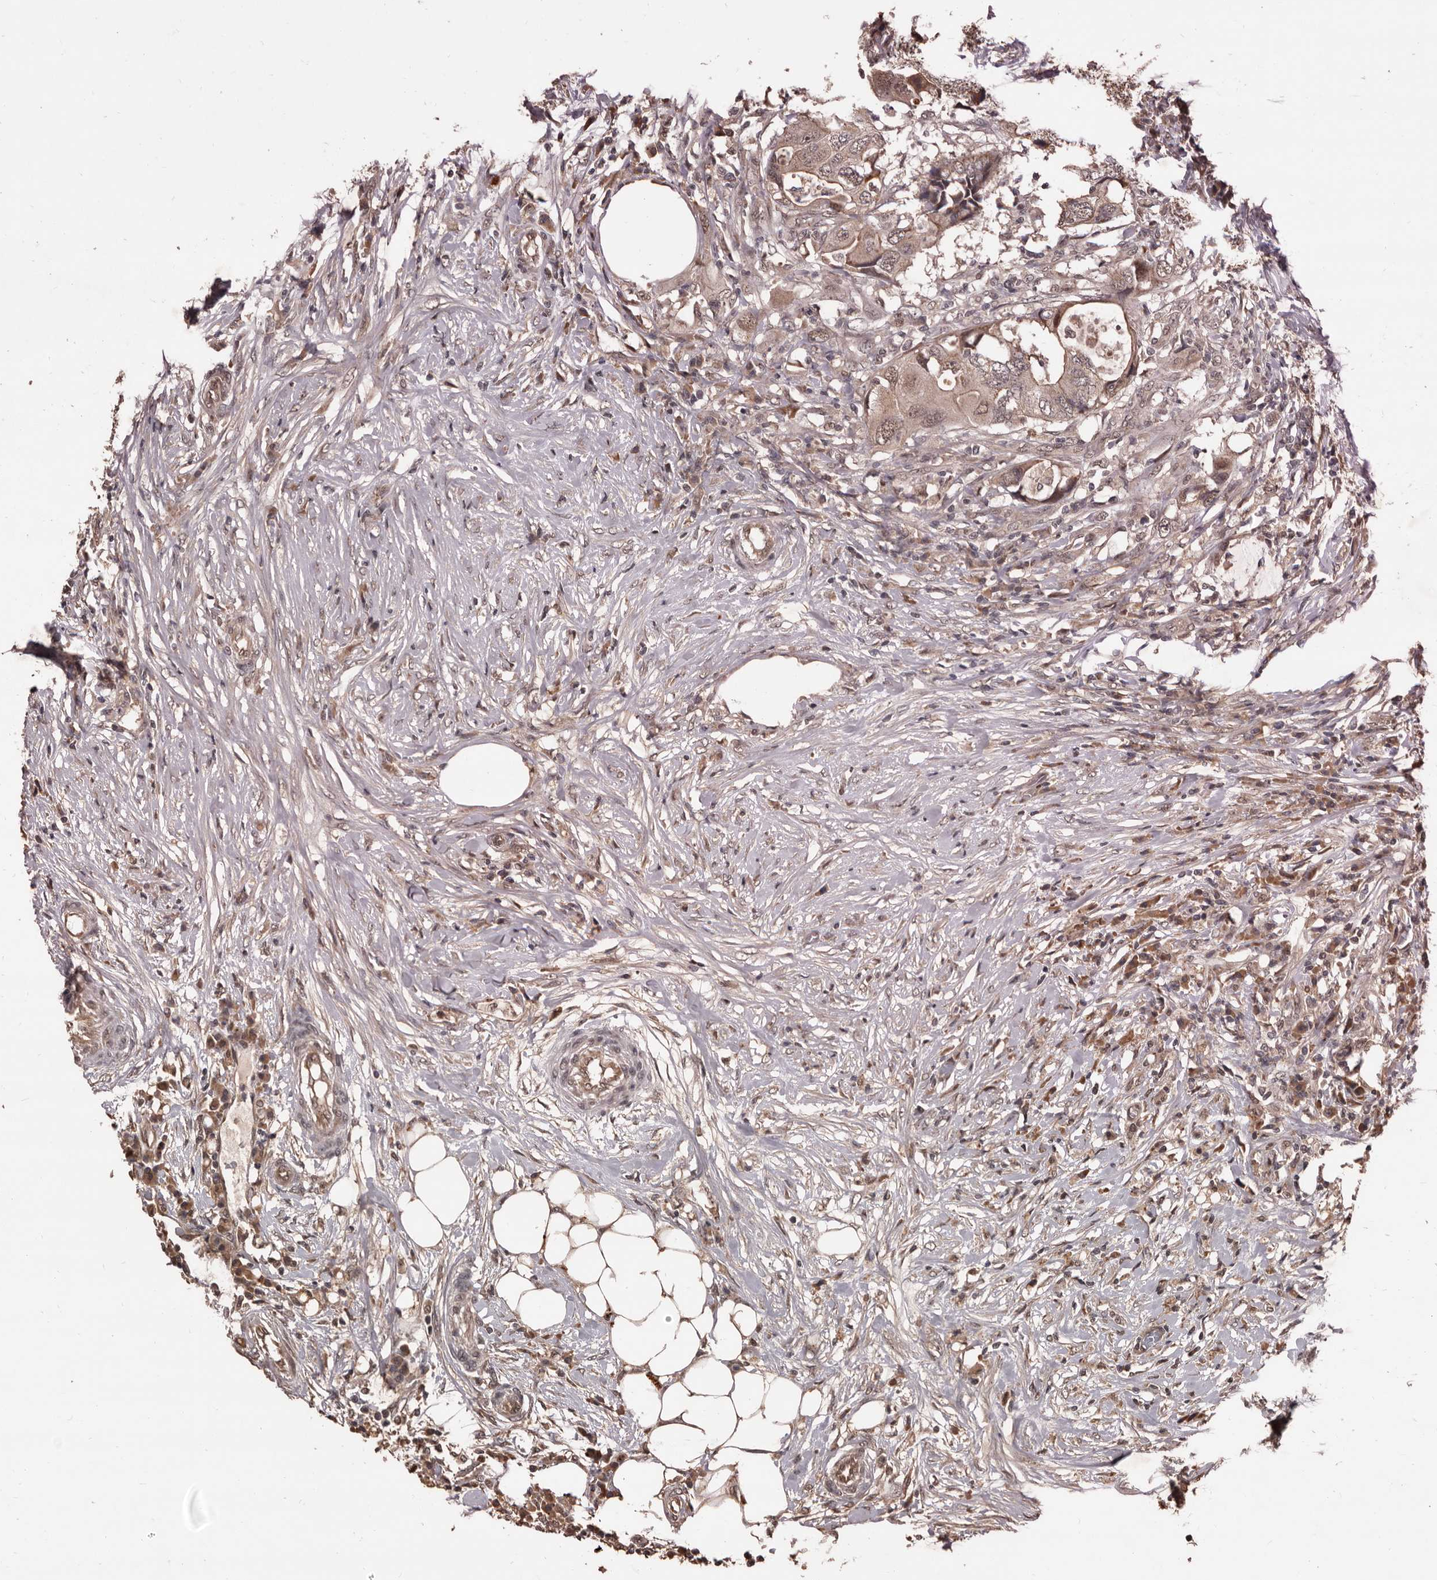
{"staining": {"intensity": "weak", "quantity": ">75%", "location": "cytoplasmic/membranous,nuclear"}, "tissue": "colorectal cancer", "cell_type": "Tumor cells", "image_type": "cancer", "snomed": [{"axis": "morphology", "description": "Adenocarcinoma, NOS"}, {"axis": "topography", "description": "Colon"}], "caption": "Protein staining of colorectal cancer tissue shows weak cytoplasmic/membranous and nuclear expression in approximately >75% of tumor cells.", "gene": "AHR", "patient": {"sex": "male", "age": 71}}